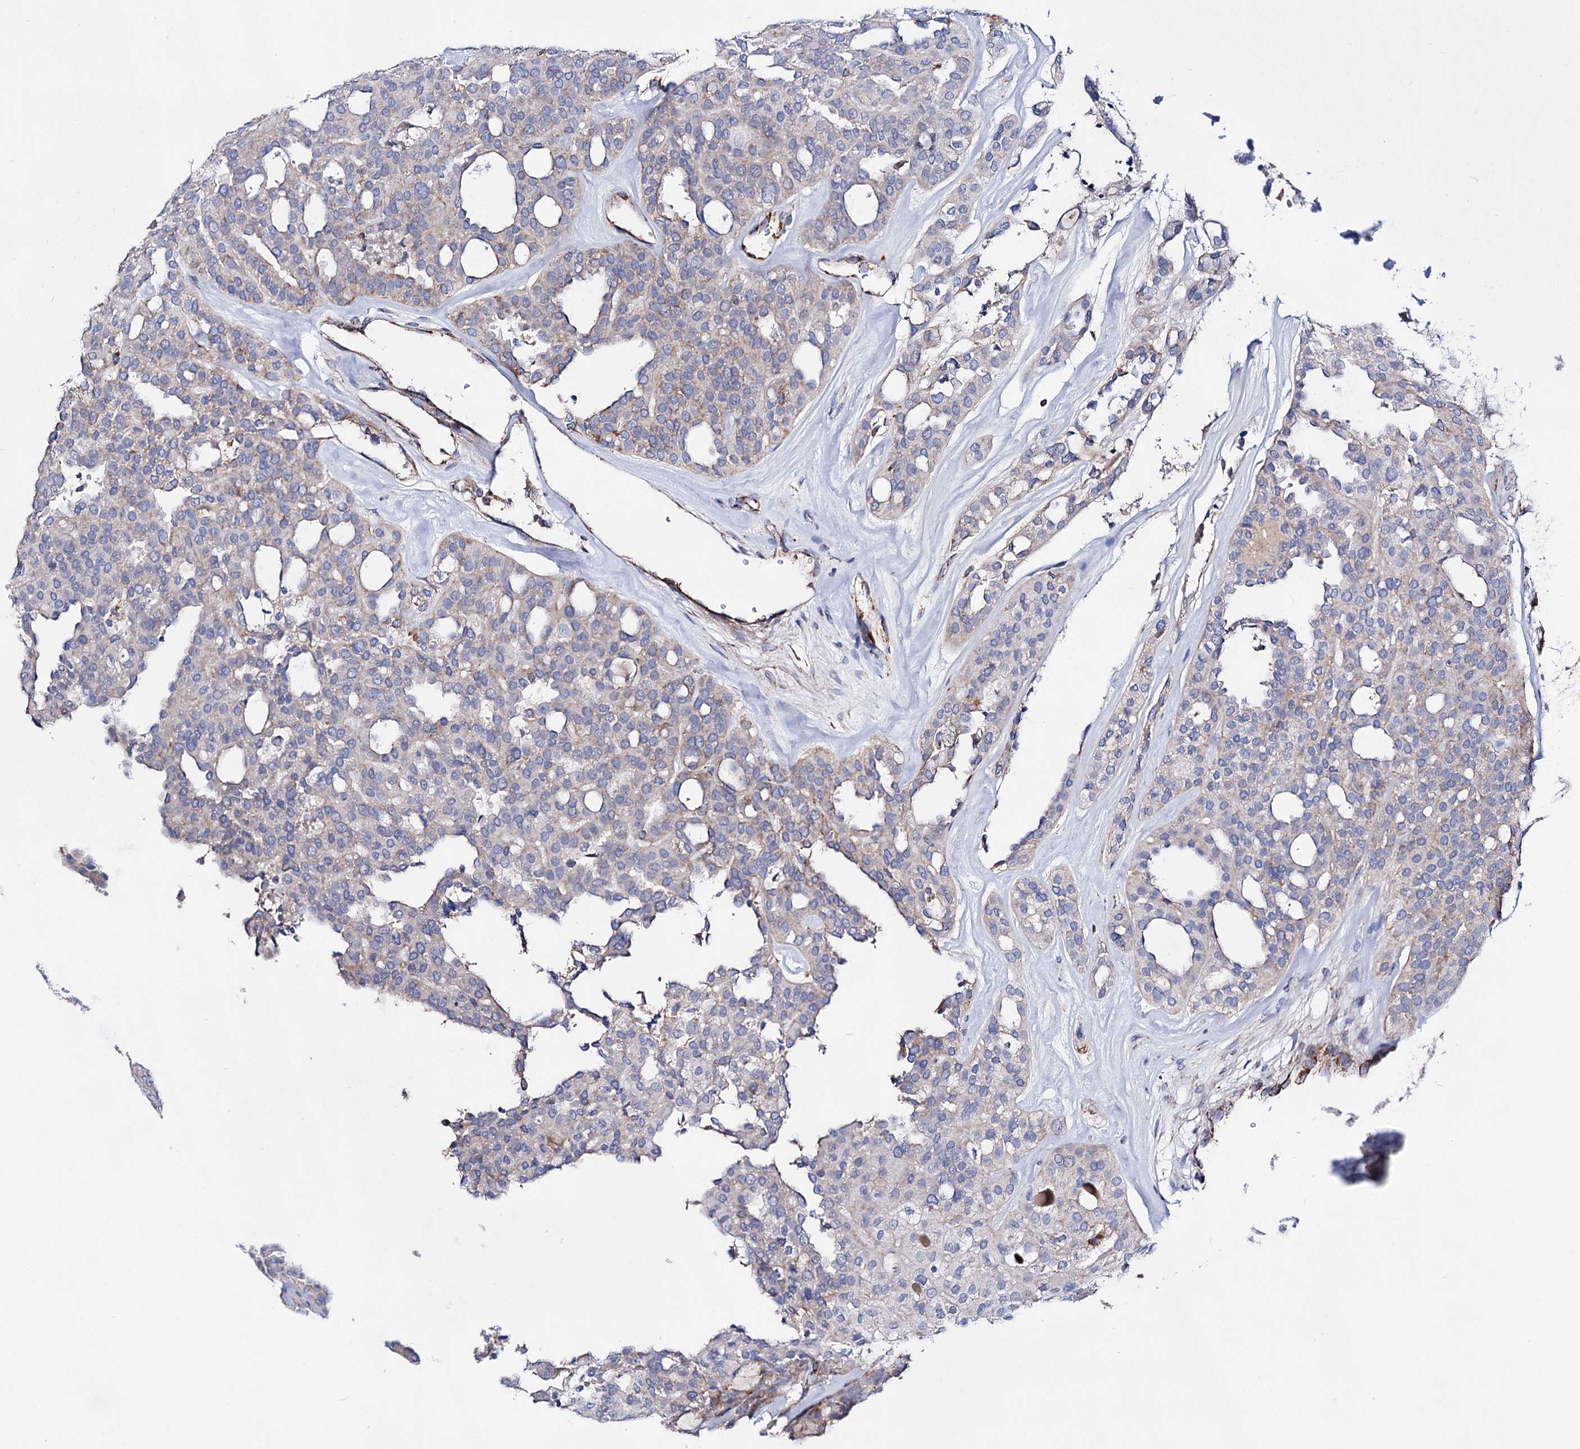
{"staining": {"intensity": "weak", "quantity": "<25%", "location": "cytoplasmic/membranous"}, "tissue": "thyroid cancer", "cell_type": "Tumor cells", "image_type": "cancer", "snomed": [{"axis": "morphology", "description": "Follicular adenoma carcinoma, NOS"}, {"axis": "topography", "description": "Thyroid gland"}], "caption": "DAB (3,3'-diaminobenzidine) immunohistochemical staining of follicular adenoma carcinoma (thyroid) displays no significant positivity in tumor cells.", "gene": "ACAD9", "patient": {"sex": "male", "age": 75}}